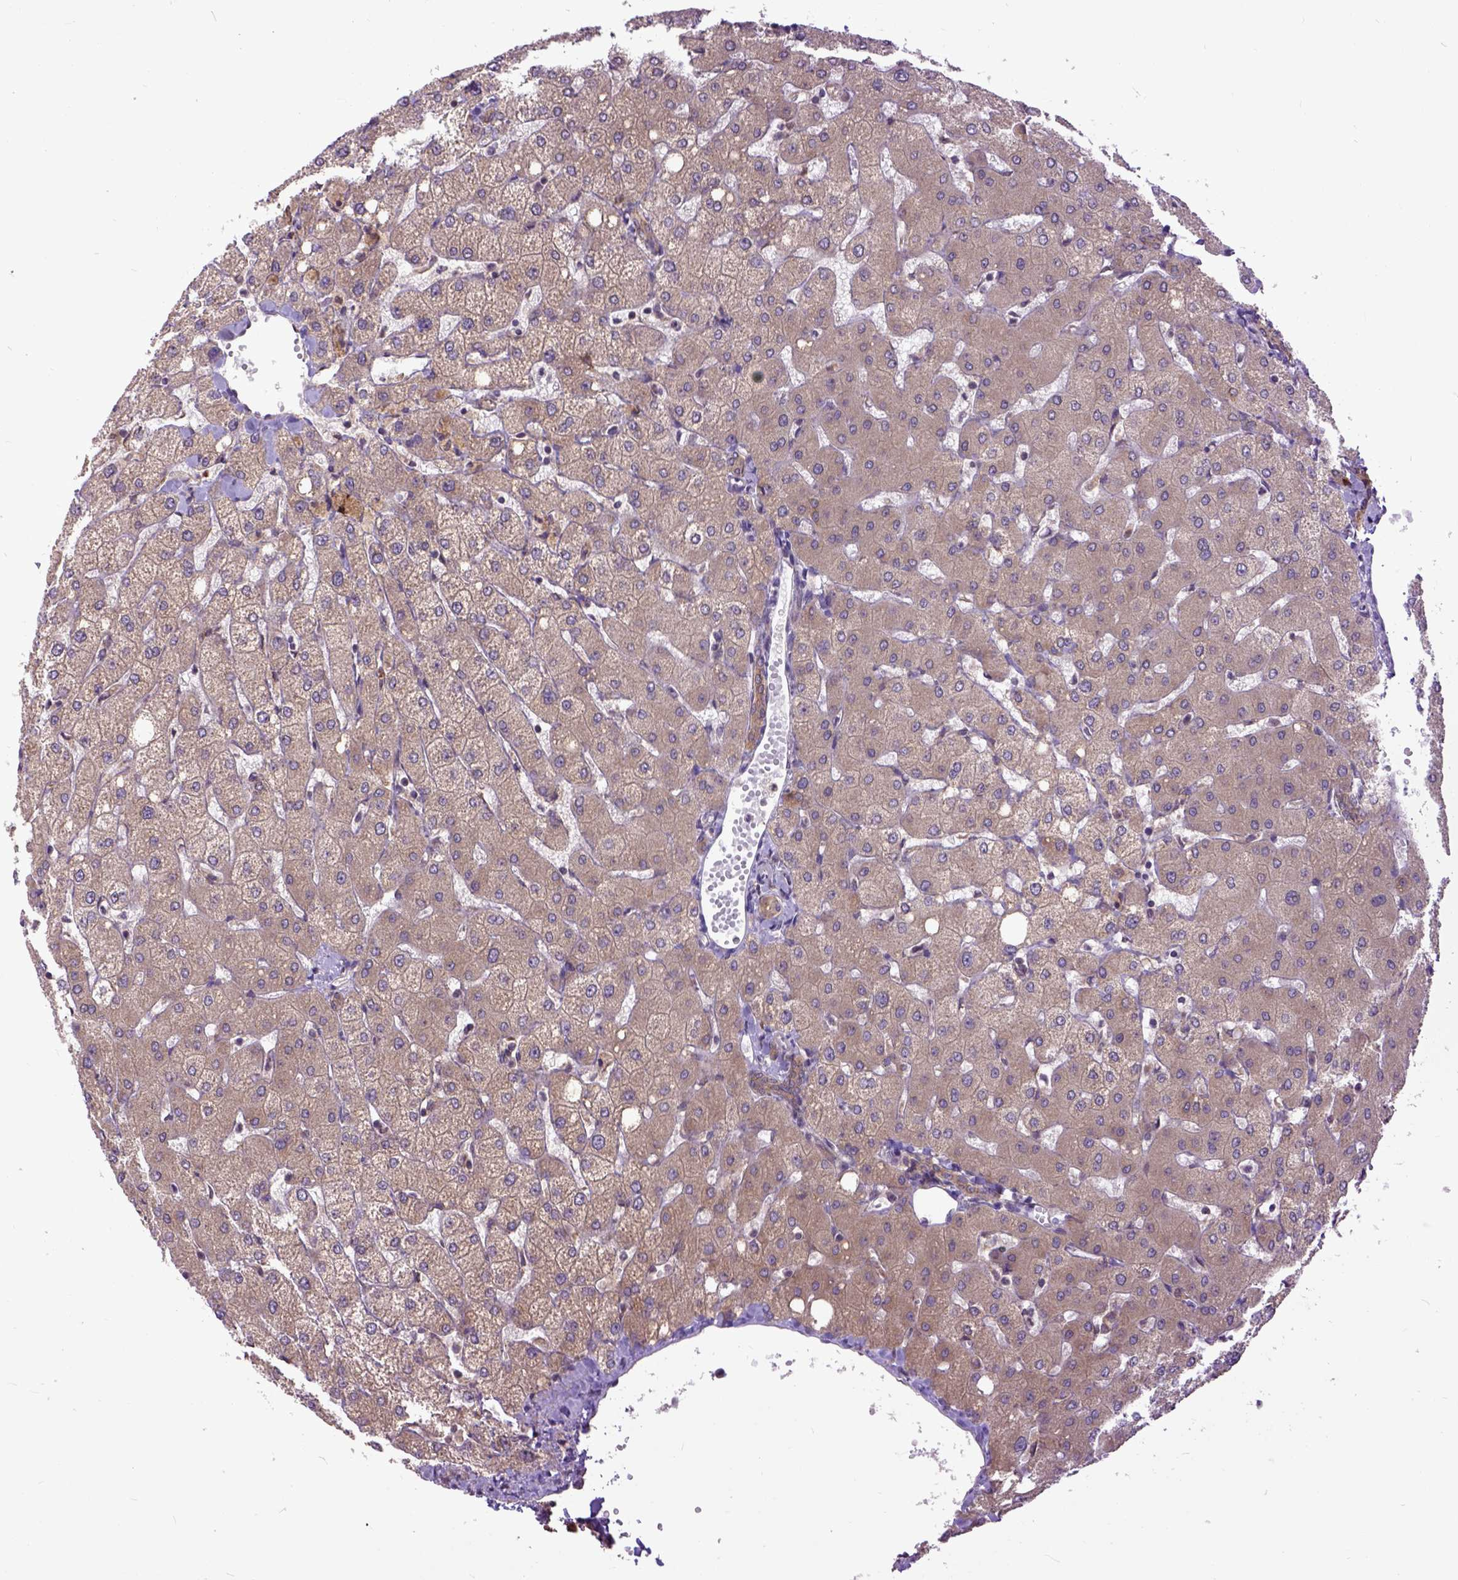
{"staining": {"intensity": "weak", "quantity": ">75%", "location": "cytoplasmic/membranous"}, "tissue": "liver", "cell_type": "Cholangiocytes", "image_type": "normal", "snomed": [{"axis": "morphology", "description": "Normal tissue, NOS"}, {"axis": "topography", "description": "Liver"}], "caption": "Normal liver reveals weak cytoplasmic/membranous staining in about >75% of cholangiocytes, visualized by immunohistochemistry. Using DAB (brown) and hematoxylin (blue) stains, captured at high magnification using brightfield microscopy.", "gene": "ARL1", "patient": {"sex": "female", "age": 54}}